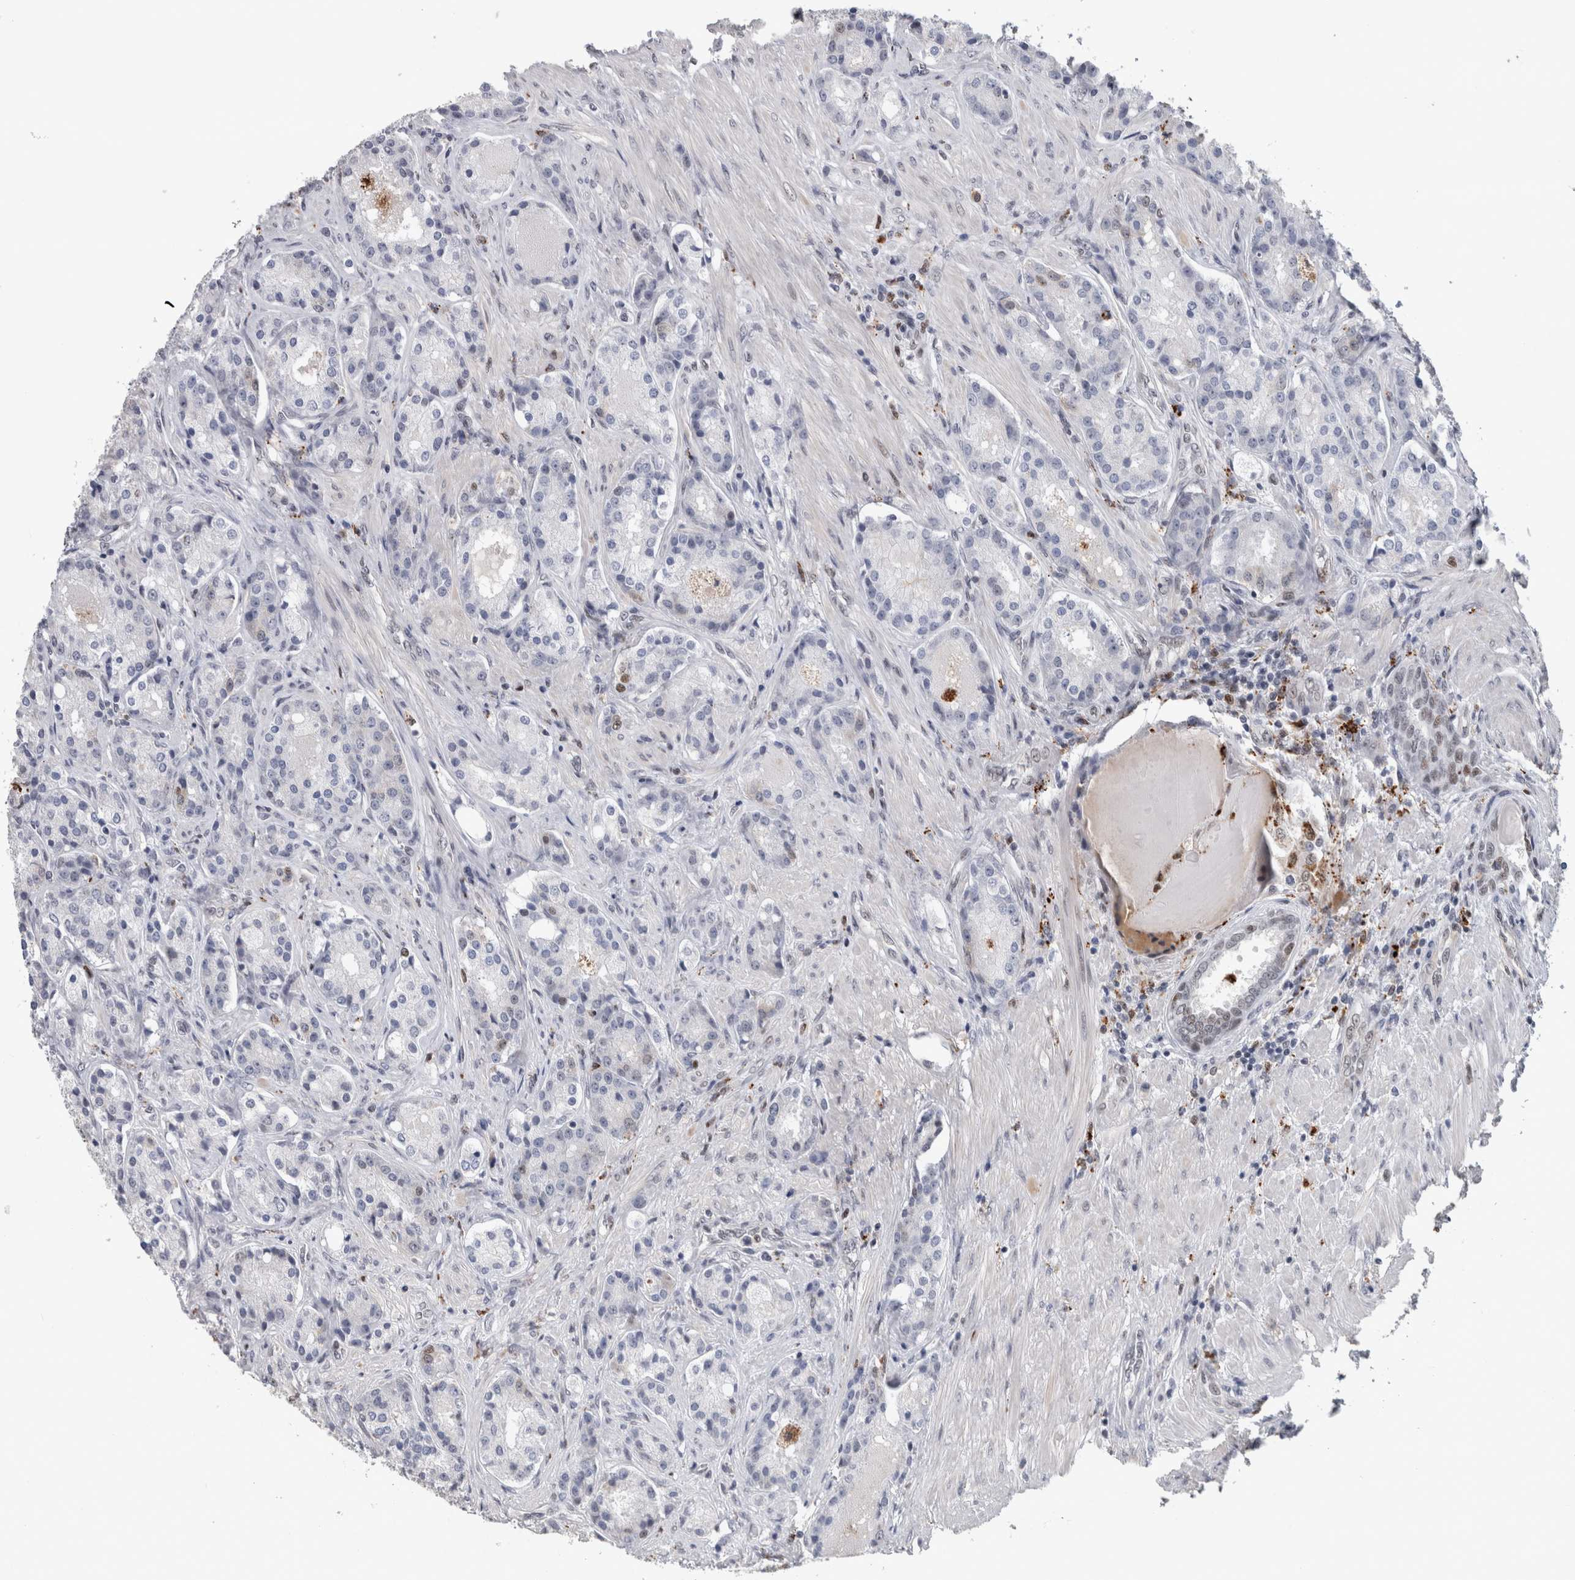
{"staining": {"intensity": "moderate", "quantity": "<25%", "location": "nuclear"}, "tissue": "prostate cancer", "cell_type": "Tumor cells", "image_type": "cancer", "snomed": [{"axis": "morphology", "description": "Adenocarcinoma, High grade"}, {"axis": "topography", "description": "Prostate"}], "caption": "IHC (DAB (3,3'-diaminobenzidine)) staining of human prostate cancer displays moderate nuclear protein staining in about <25% of tumor cells.", "gene": "POLD2", "patient": {"sex": "male", "age": 60}}